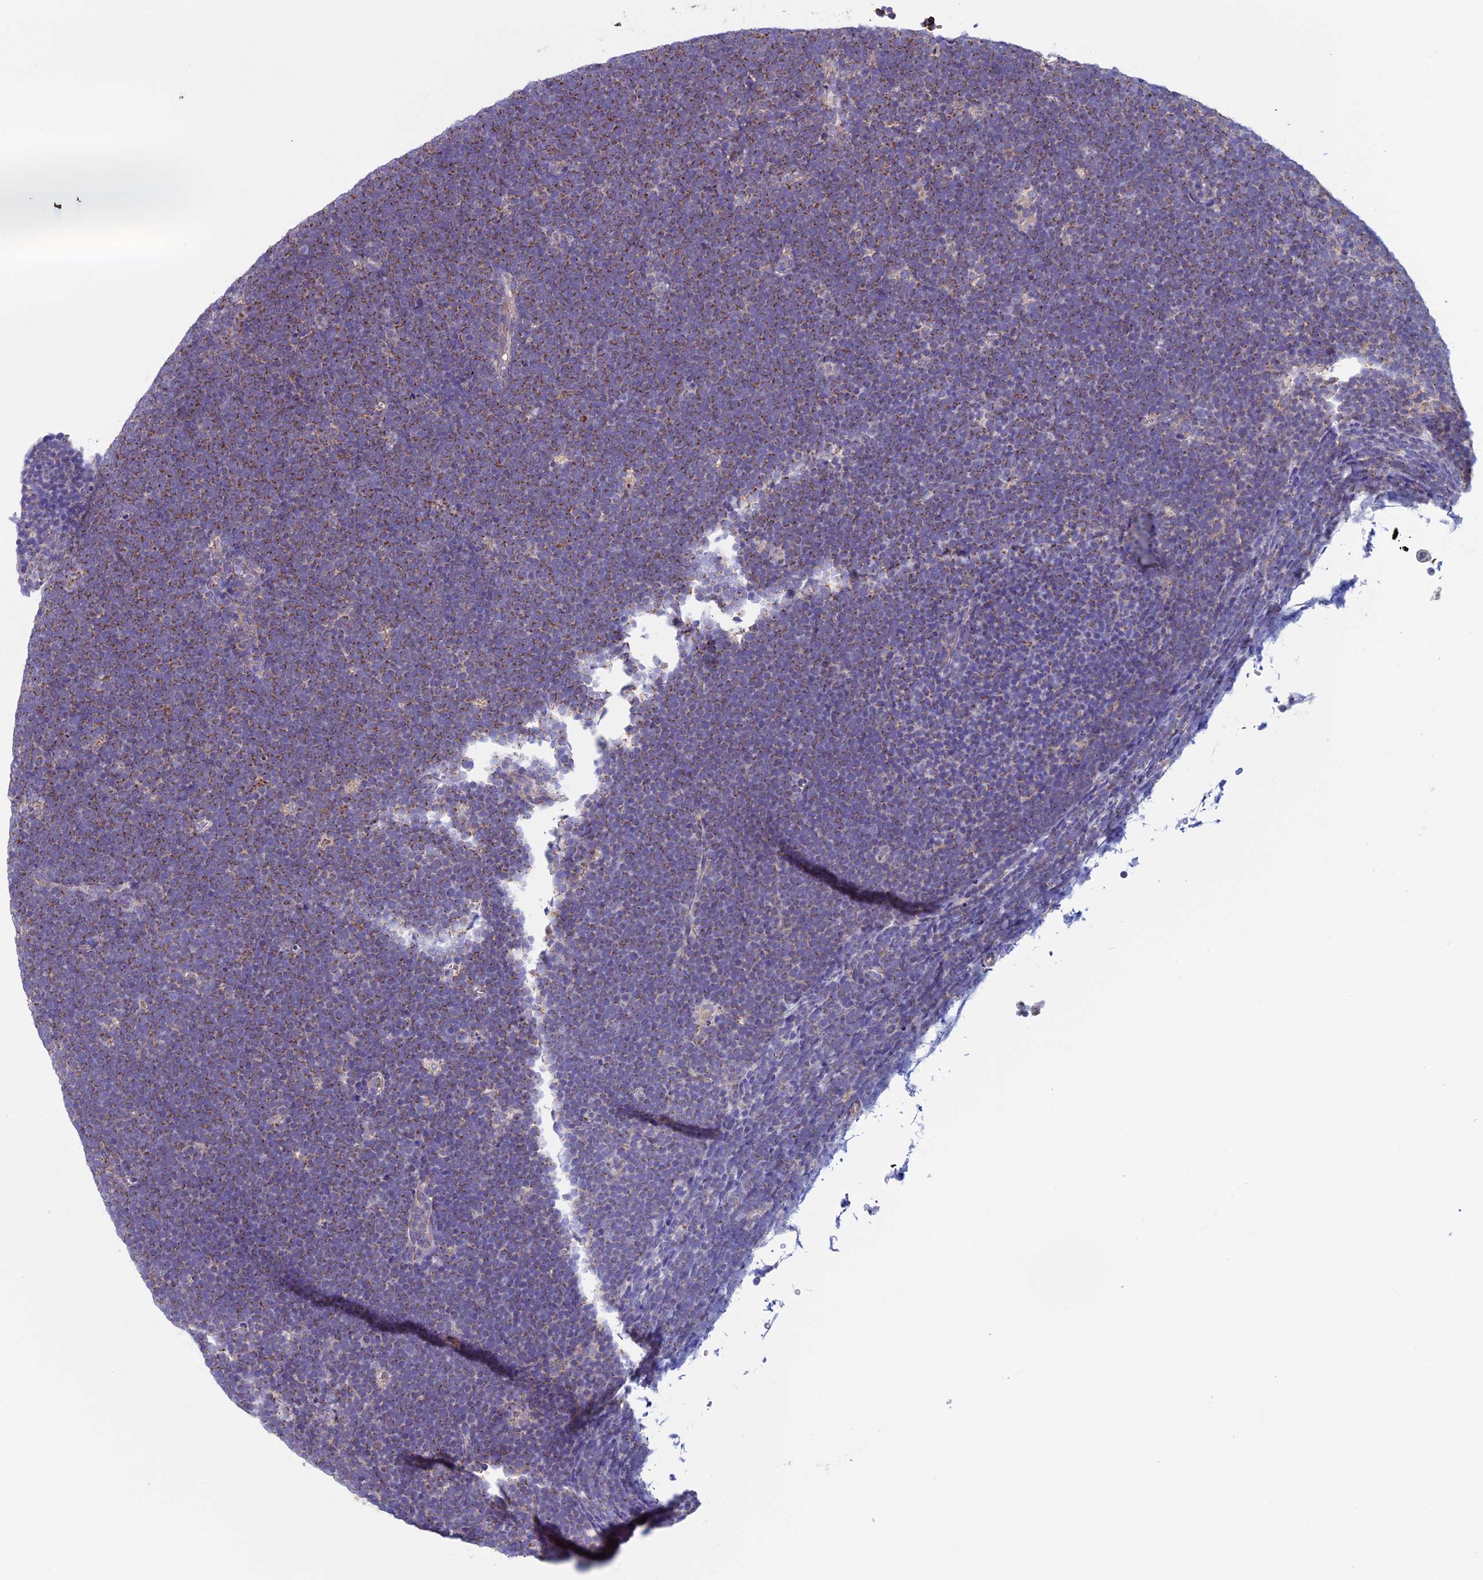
{"staining": {"intensity": "moderate", "quantity": "25%-75%", "location": "cytoplasmic/membranous"}, "tissue": "lymphoma", "cell_type": "Tumor cells", "image_type": "cancer", "snomed": [{"axis": "morphology", "description": "Malignant lymphoma, non-Hodgkin's type, High grade"}, {"axis": "topography", "description": "Lymph node"}], "caption": "Lymphoma stained for a protein (brown) reveals moderate cytoplasmic/membranous positive positivity in about 25%-75% of tumor cells.", "gene": "MFSD12", "patient": {"sex": "male", "age": 13}}